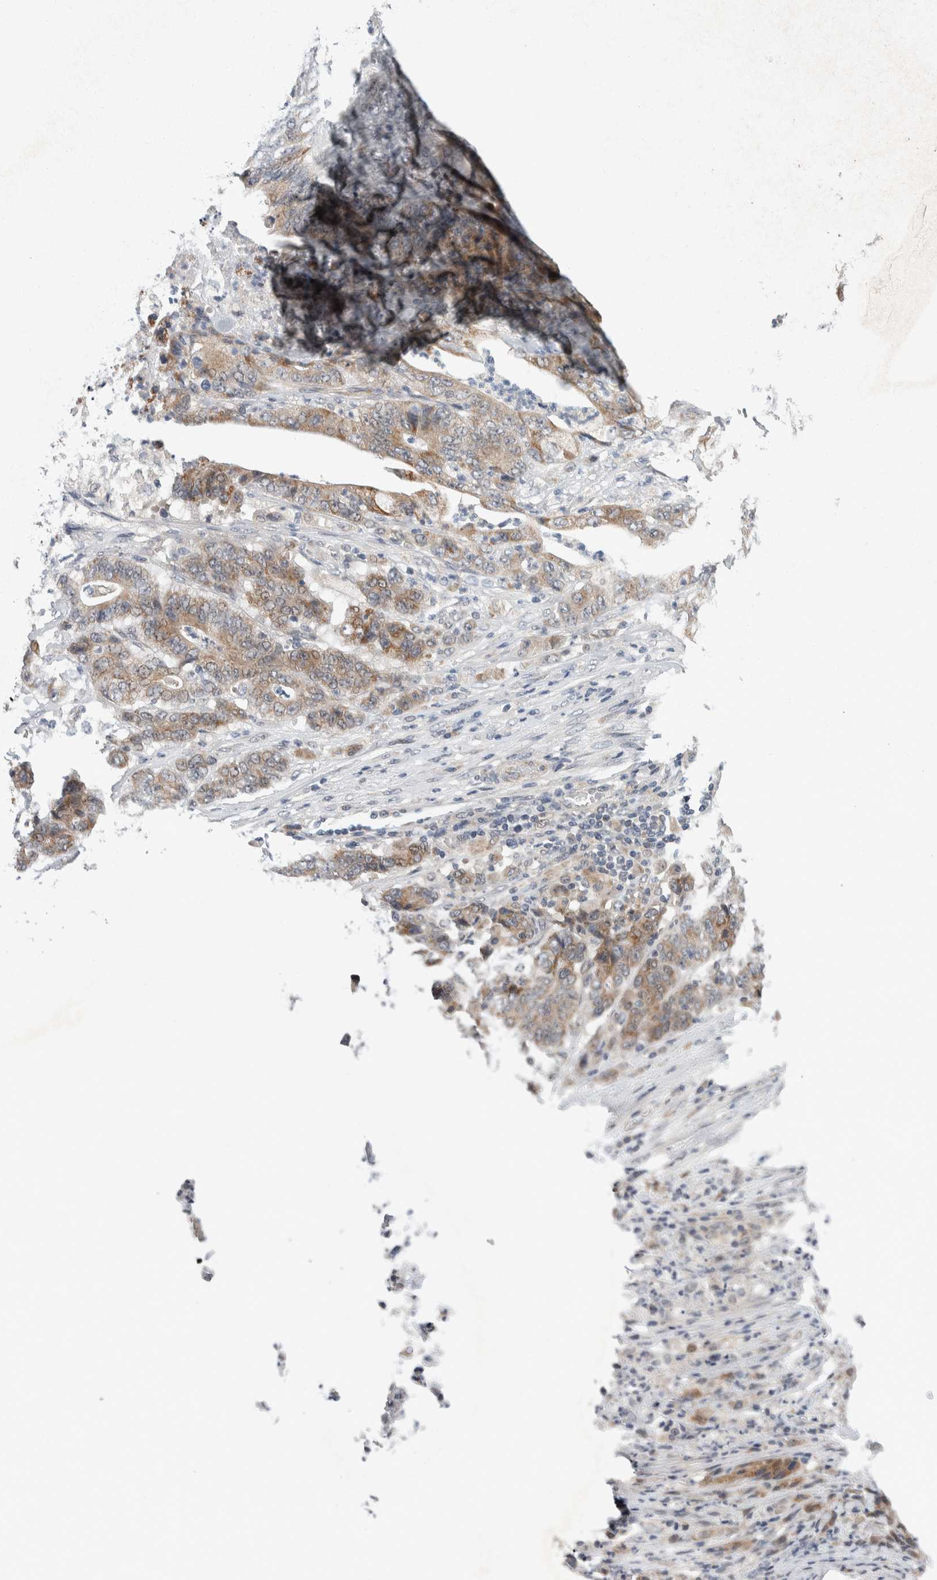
{"staining": {"intensity": "moderate", "quantity": ">75%", "location": "cytoplasmic/membranous"}, "tissue": "stomach cancer", "cell_type": "Tumor cells", "image_type": "cancer", "snomed": [{"axis": "morphology", "description": "Adenocarcinoma, NOS"}, {"axis": "topography", "description": "Stomach"}], "caption": "Tumor cells show medium levels of moderate cytoplasmic/membranous positivity in approximately >75% of cells in adenocarcinoma (stomach).", "gene": "SHPK", "patient": {"sex": "female", "age": 73}}